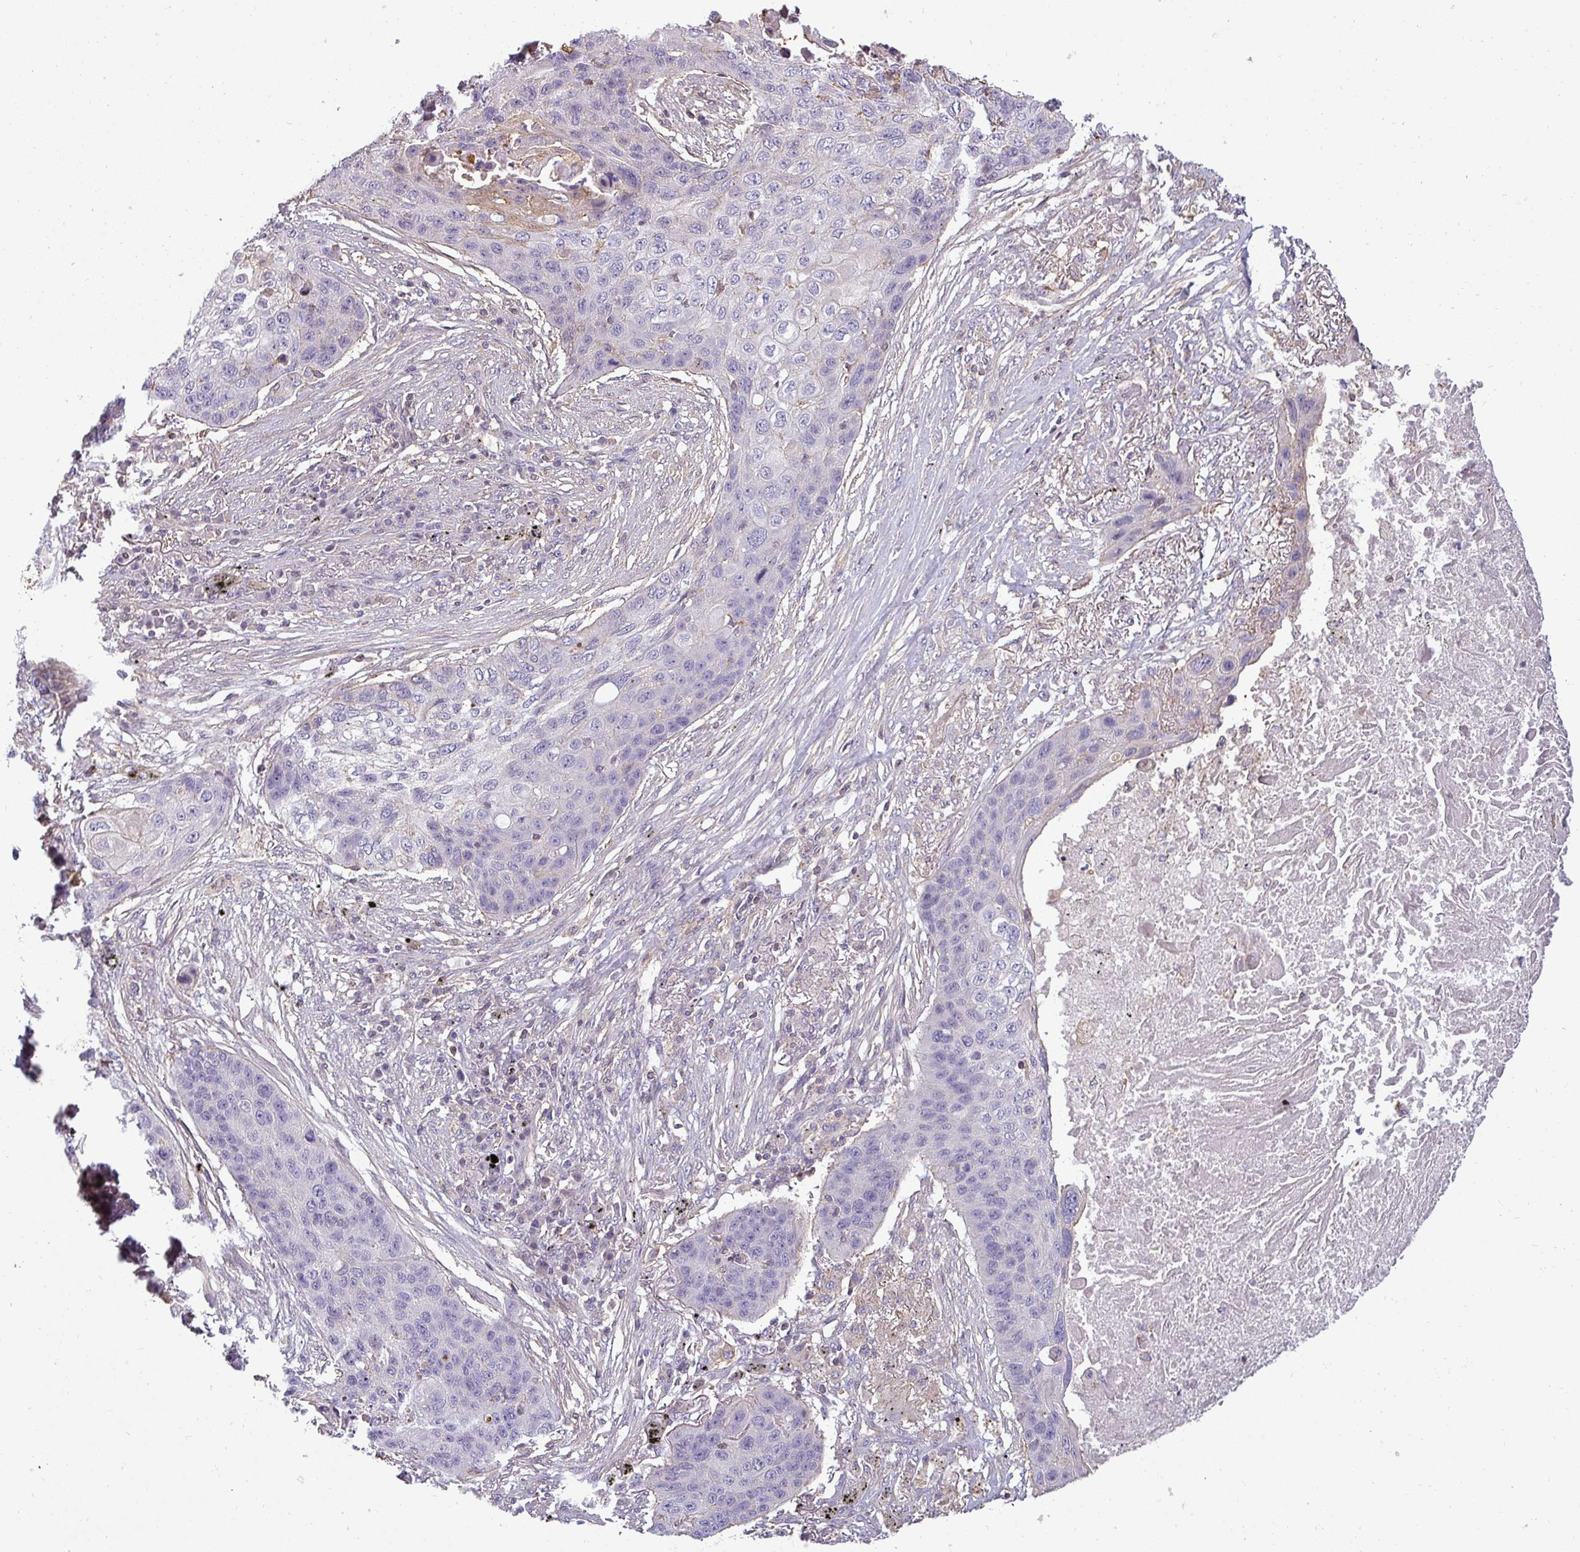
{"staining": {"intensity": "negative", "quantity": "none", "location": "none"}, "tissue": "lung cancer", "cell_type": "Tumor cells", "image_type": "cancer", "snomed": [{"axis": "morphology", "description": "Squamous cell carcinoma, NOS"}, {"axis": "topography", "description": "Lung"}], "caption": "High power microscopy image of an immunohistochemistry micrograph of lung cancer, revealing no significant expression in tumor cells.", "gene": "ZNF835", "patient": {"sex": "female", "age": 63}}